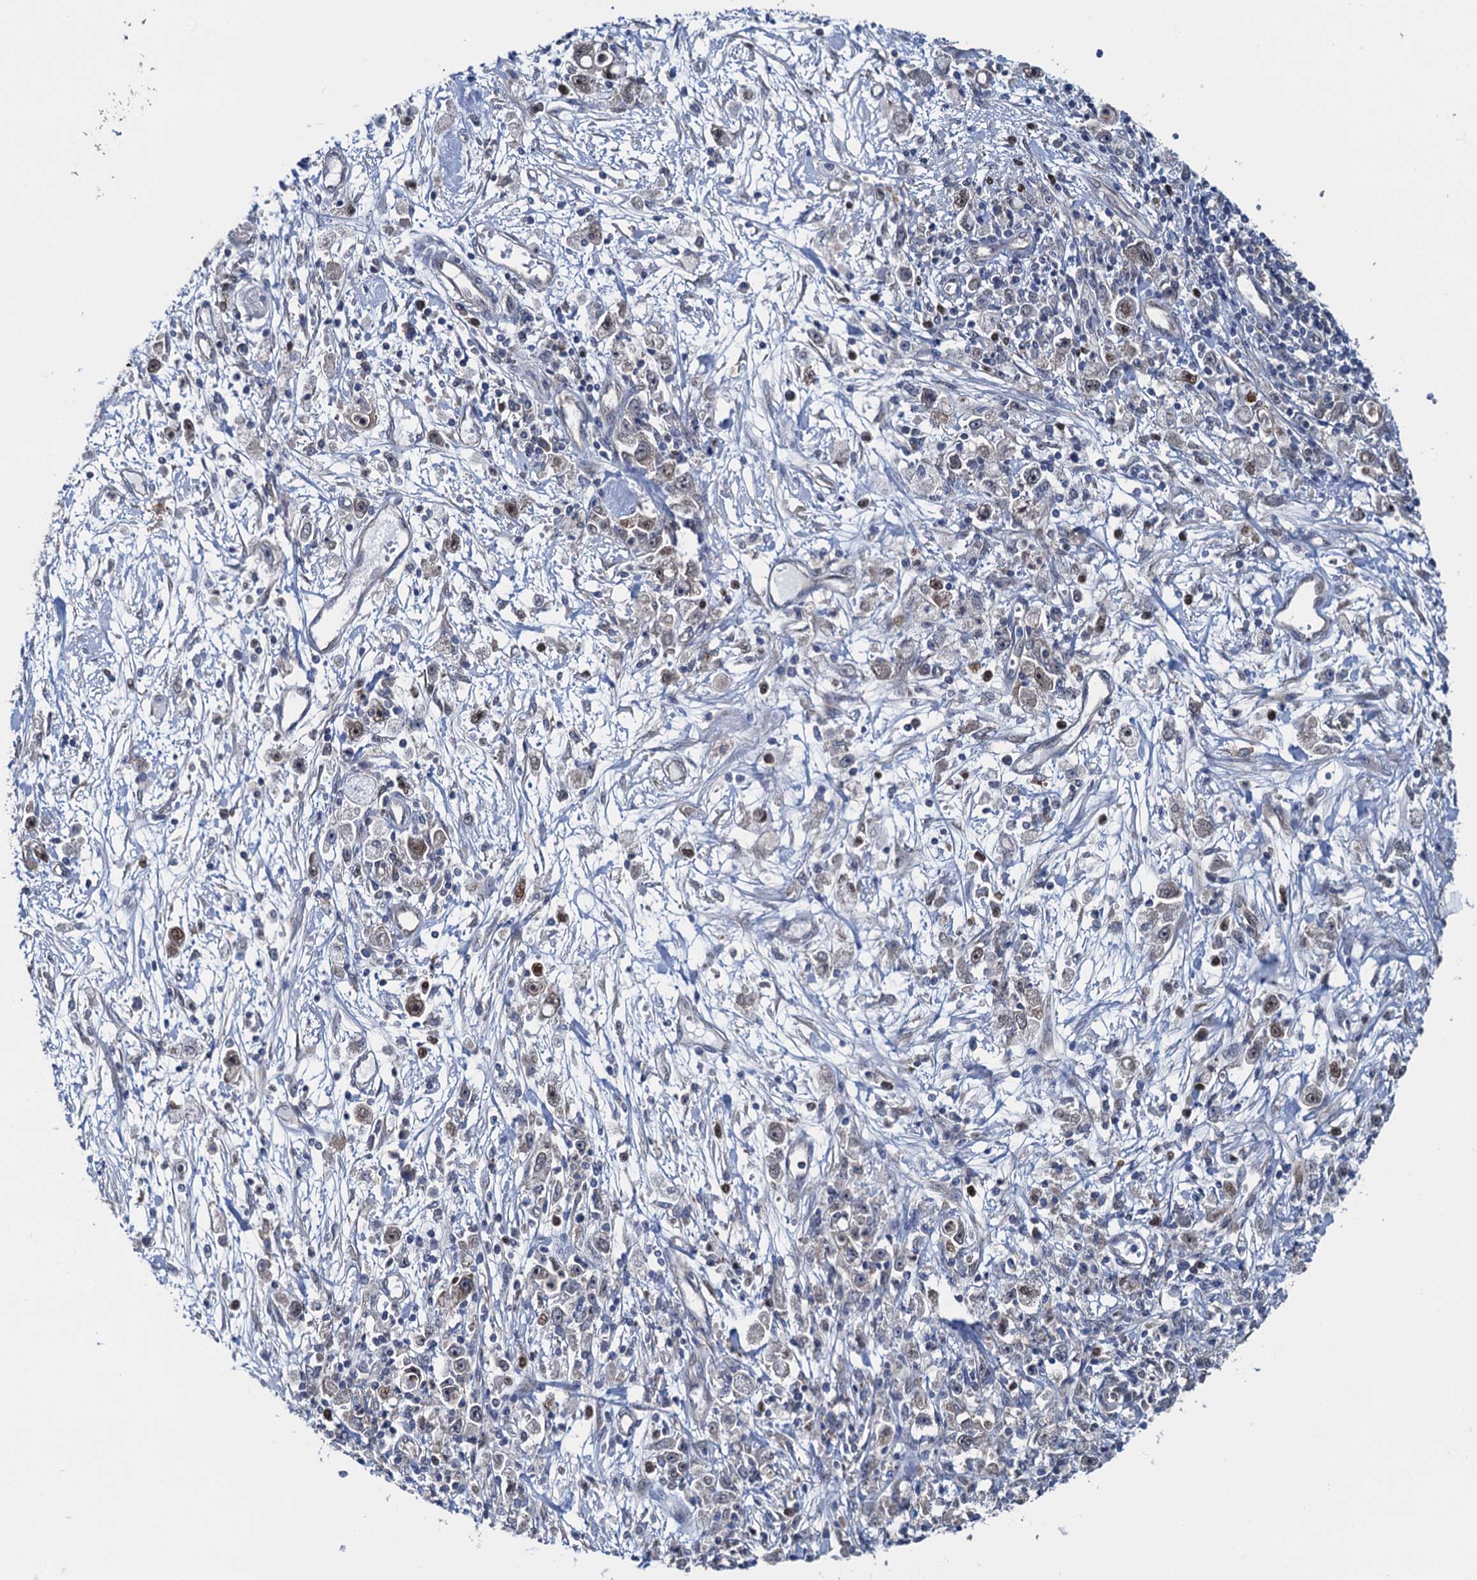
{"staining": {"intensity": "moderate", "quantity": "<25%", "location": "nuclear"}, "tissue": "stomach cancer", "cell_type": "Tumor cells", "image_type": "cancer", "snomed": [{"axis": "morphology", "description": "Adenocarcinoma, NOS"}, {"axis": "topography", "description": "Stomach"}], "caption": "Adenocarcinoma (stomach) stained with IHC shows moderate nuclear positivity in about <25% of tumor cells. The staining was performed using DAB, with brown indicating positive protein expression. Nuclei are stained blue with hematoxylin.", "gene": "RNF125", "patient": {"sex": "female", "age": 59}}